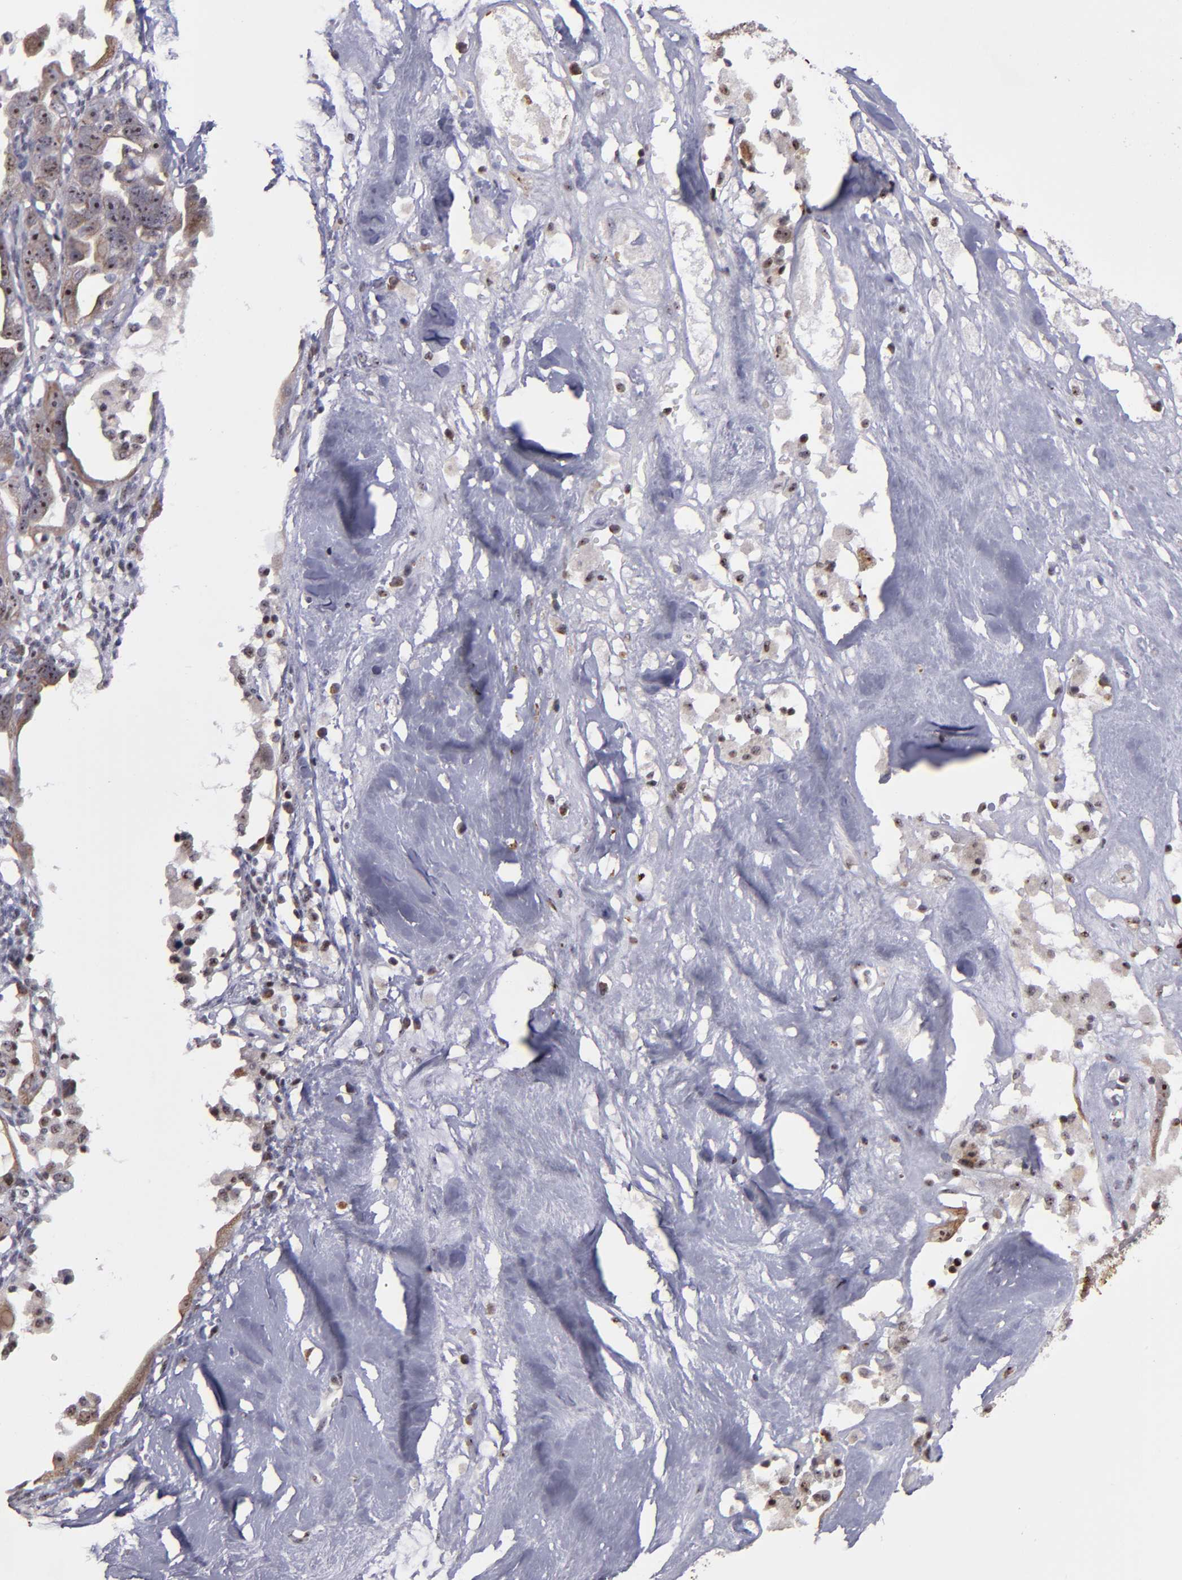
{"staining": {"intensity": "moderate", "quantity": "25%-75%", "location": "cytoplasmic/membranous,nuclear"}, "tissue": "ovarian cancer", "cell_type": "Tumor cells", "image_type": "cancer", "snomed": [{"axis": "morphology", "description": "Cystadenocarcinoma, serous, NOS"}, {"axis": "topography", "description": "Ovary"}], "caption": "This is an image of IHC staining of ovarian cancer, which shows moderate staining in the cytoplasmic/membranous and nuclear of tumor cells.", "gene": "DDX24", "patient": {"sex": "female", "age": 66}}